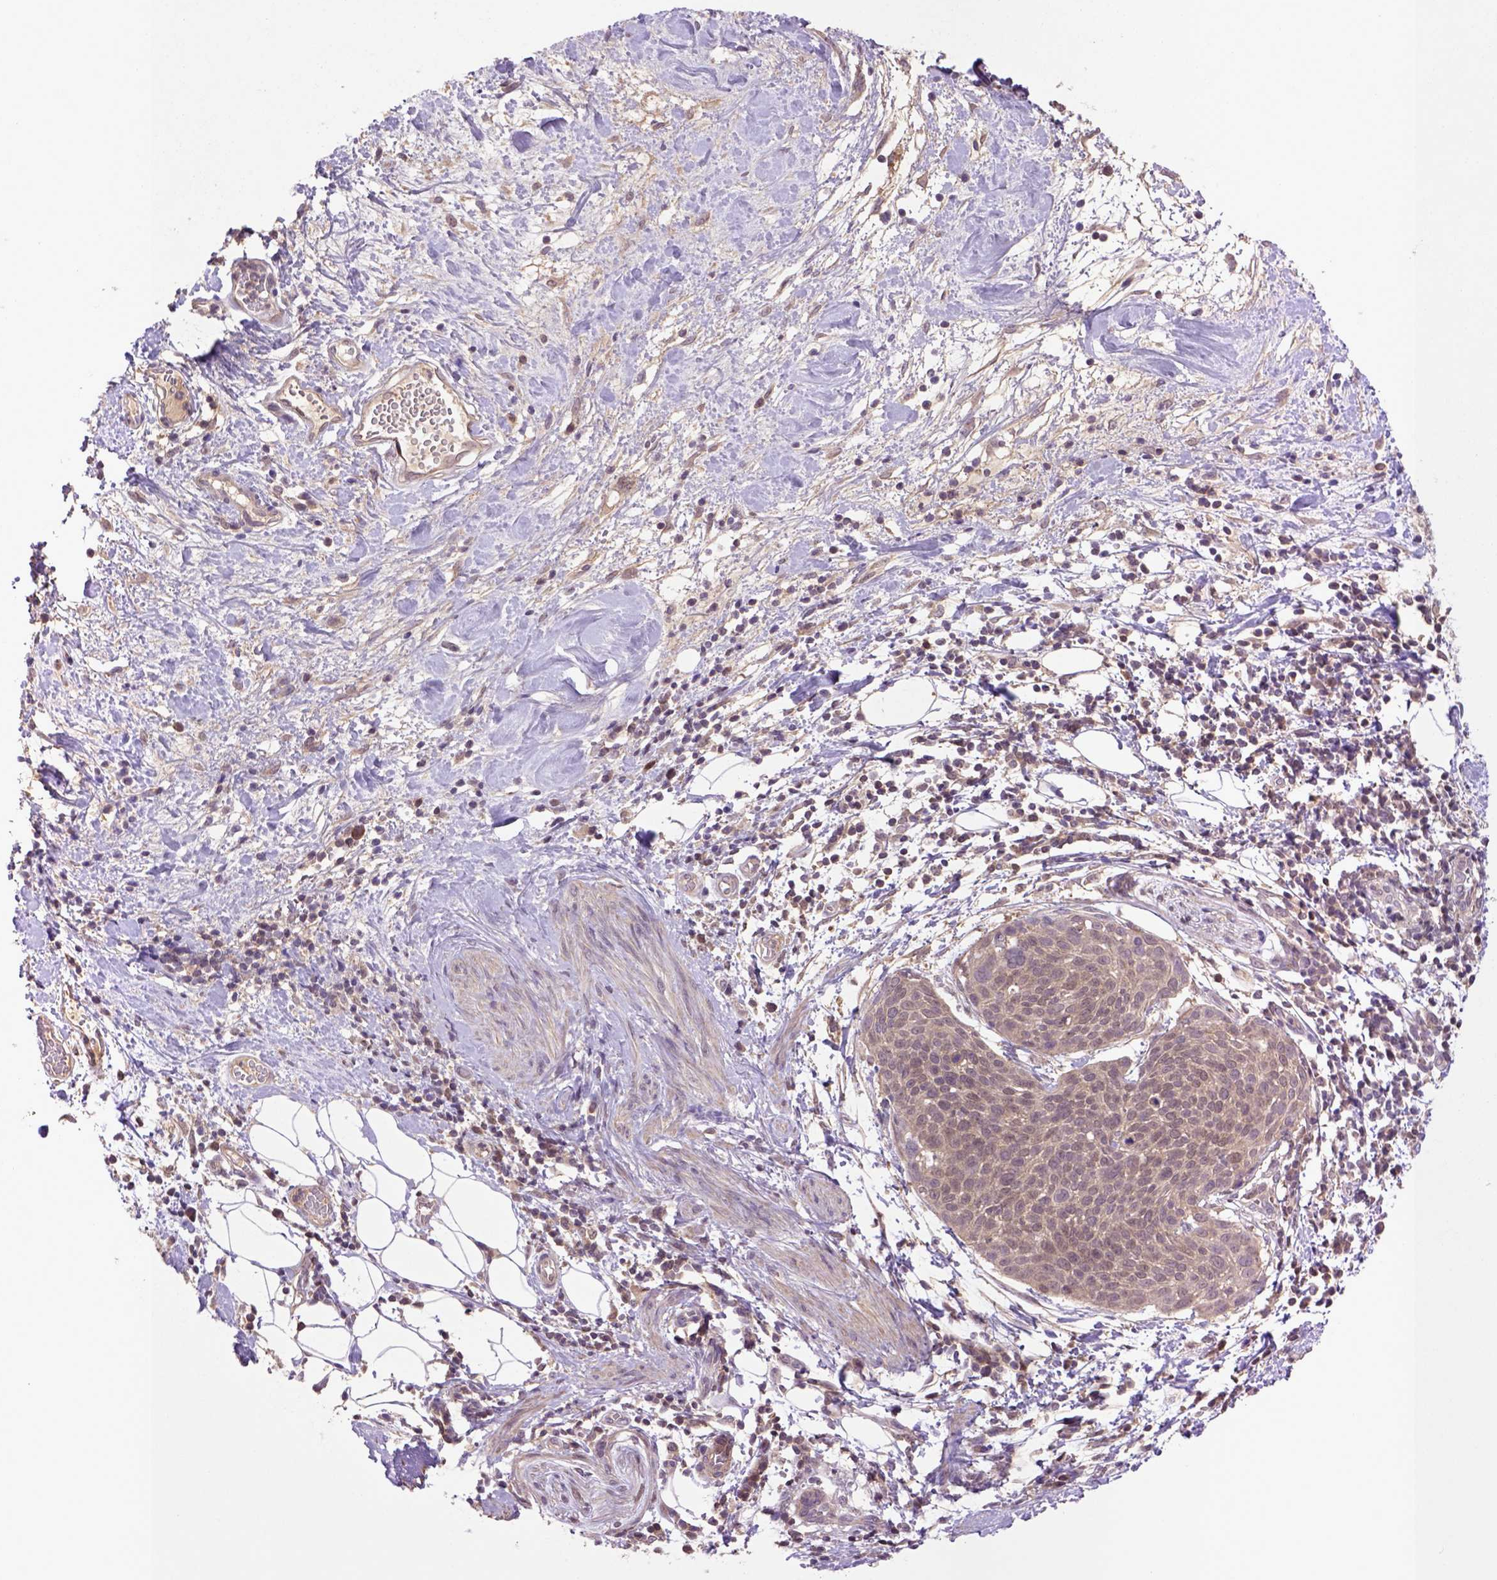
{"staining": {"intensity": "weak", "quantity": ">75%", "location": "cytoplasmic/membranous"}, "tissue": "cervical cancer", "cell_type": "Tumor cells", "image_type": "cancer", "snomed": [{"axis": "morphology", "description": "Squamous cell carcinoma, NOS"}, {"axis": "topography", "description": "Cervix"}], "caption": "Immunohistochemical staining of human cervical cancer (squamous cell carcinoma) demonstrates weak cytoplasmic/membranous protein positivity in approximately >75% of tumor cells.", "gene": "HSPBP1", "patient": {"sex": "female", "age": 39}}